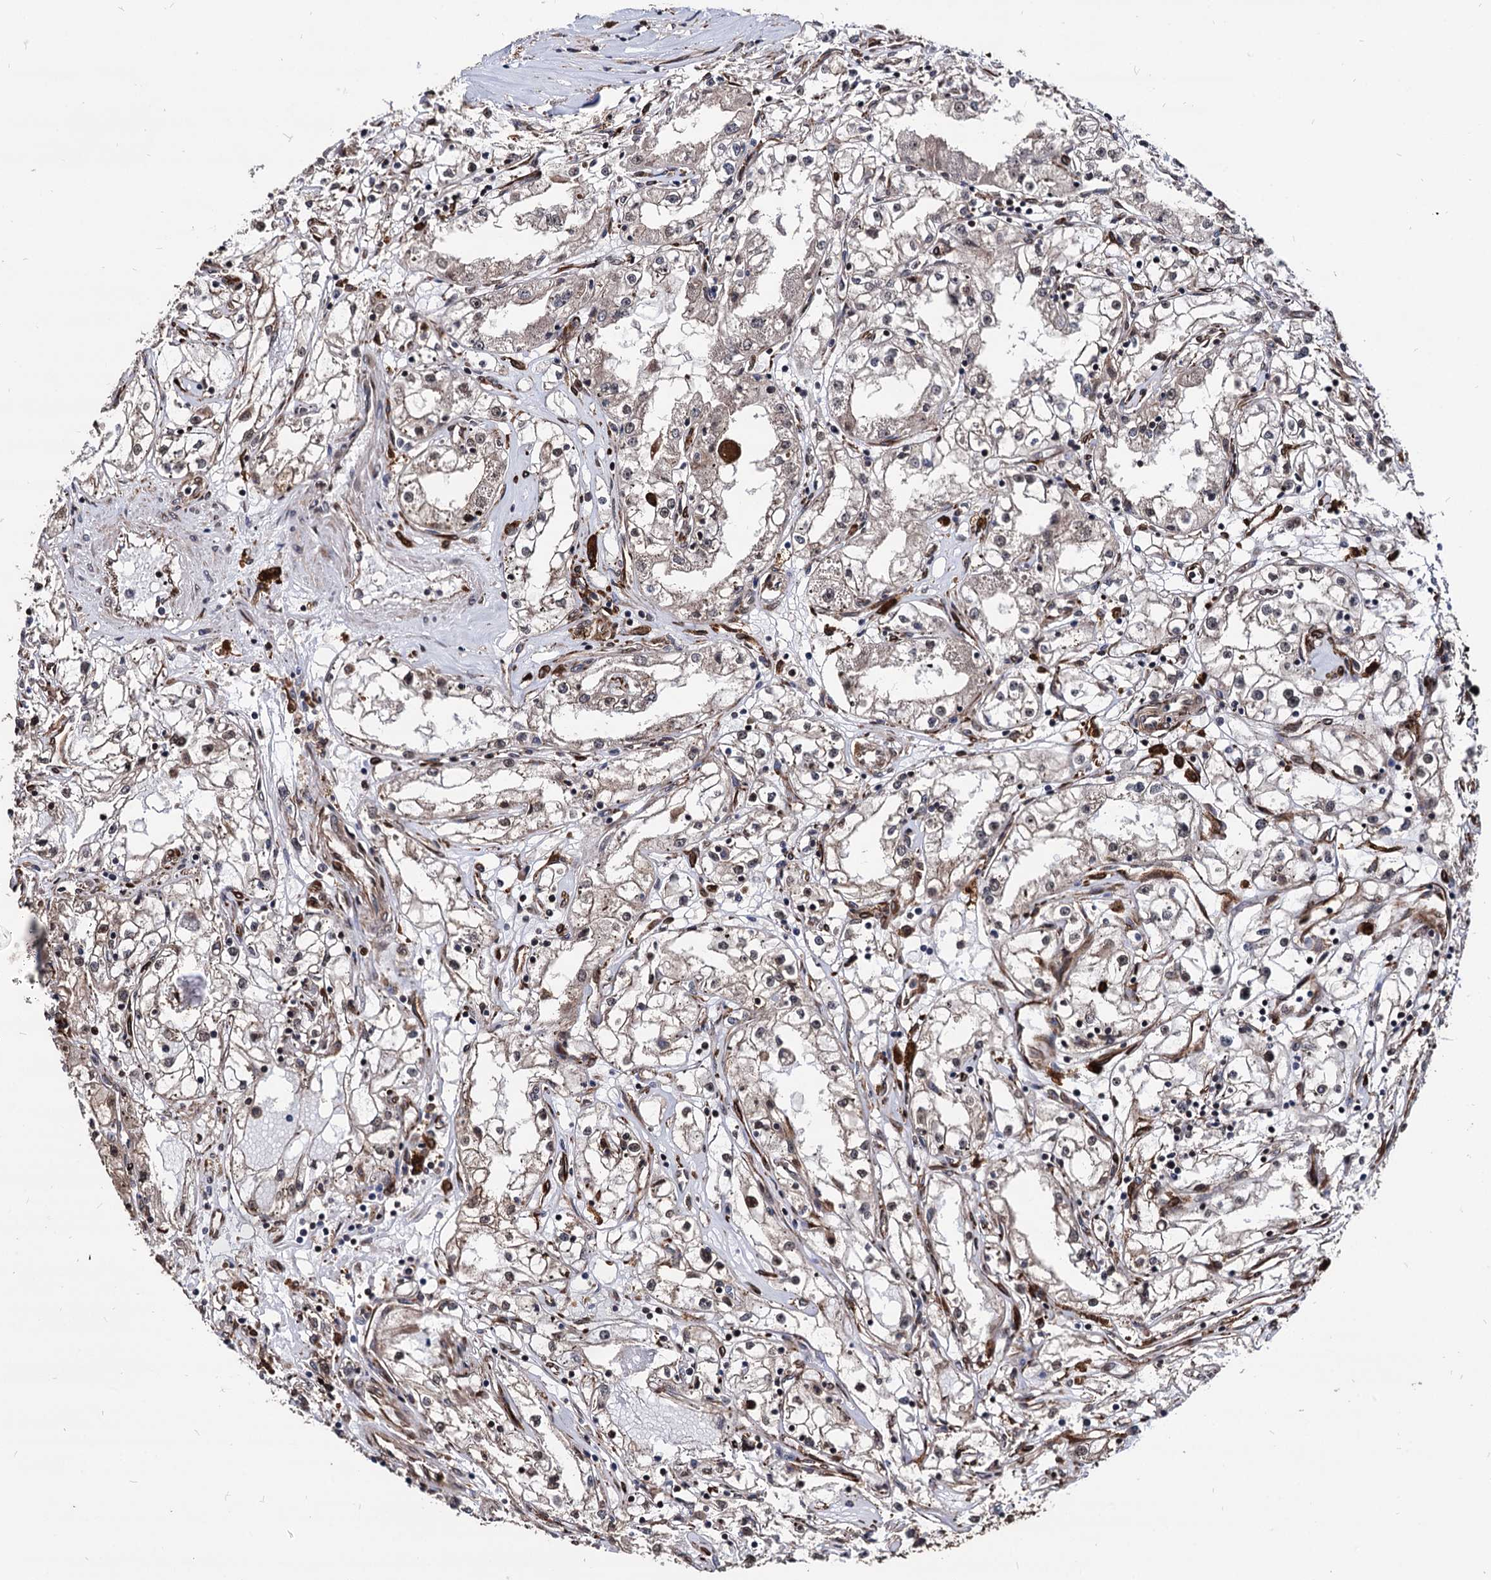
{"staining": {"intensity": "weak", "quantity": "25%-75%", "location": "cytoplasmic/membranous"}, "tissue": "renal cancer", "cell_type": "Tumor cells", "image_type": "cancer", "snomed": [{"axis": "morphology", "description": "Adenocarcinoma, NOS"}, {"axis": "topography", "description": "Kidney"}], "caption": "An image showing weak cytoplasmic/membranous expression in approximately 25%-75% of tumor cells in renal adenocarcinoma, as visualized by brown immunohistochemical staining.", "gene": "ANKRD12", "patient": {"sex": "male", "age": 56}}